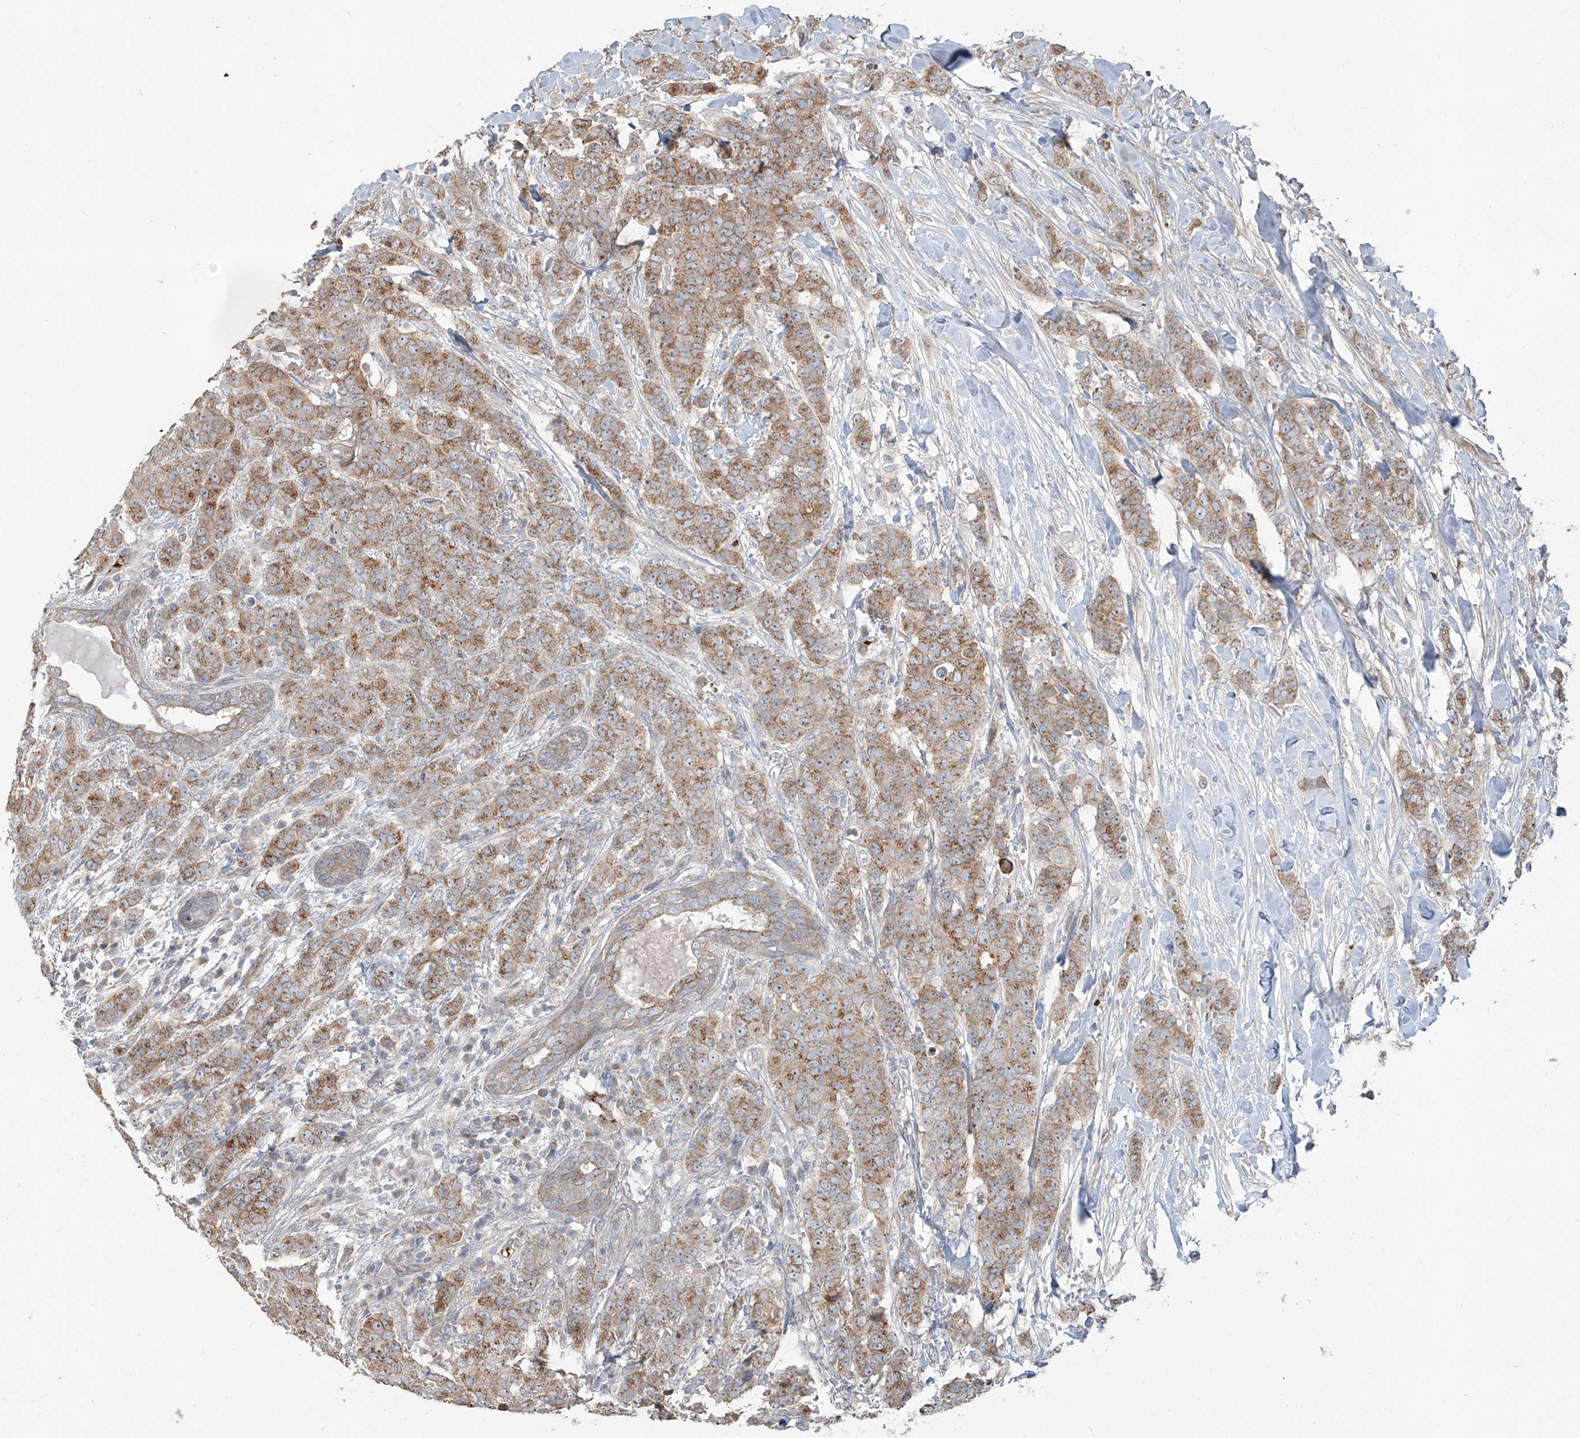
{"staining": {"intensity": "moderate", "quantity": ">75%", "location": "cytoplasmic/membranous"}, "tissue": "breast cancer", "cell_type": "Tumor cells", "image_type": "cancer", "snomed": [{"axis": "morphology", "description": "Duct carcinoma"}, {"axis": "topography", "description": "Breast"}], "caption": "Moderate cytoplasmic/membranous staining for a protein is seen in about >75% of tumor cells of breast infiltrating ductal carcinoma using immunohistochemistry (IHC).", "gene": "ABTB1", "patient": {"sex": "female", "age": 40}}